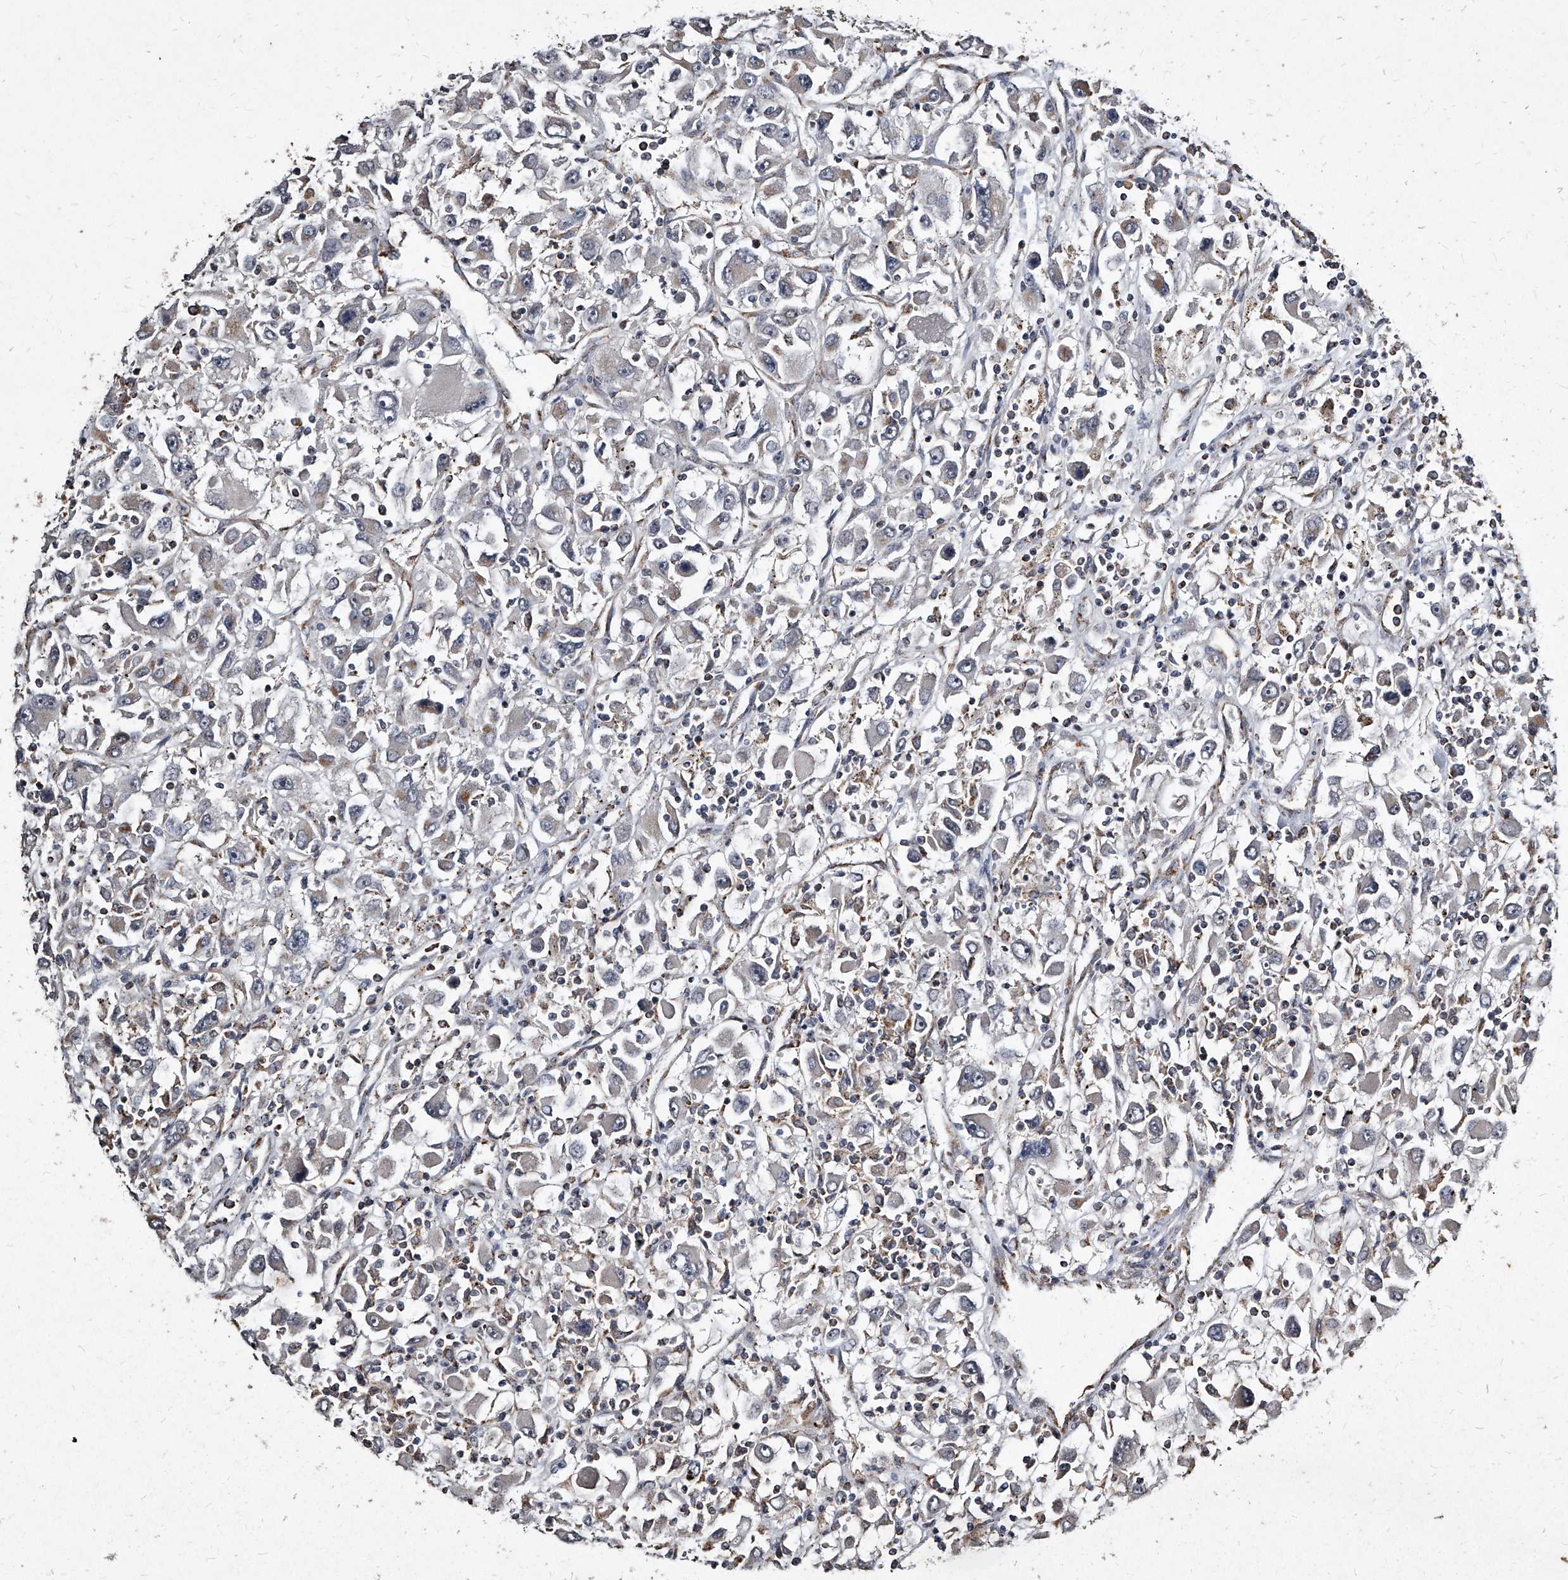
{"staining": {"intensity": "weak", "quantity": "<25%", "location": "cytoplasmic/membranous"}, "tissue": "renal cancer", "cell_type": "Tumor cells", "image_type": "cancer", "snomed": [{"axis": "morphology", "description": "Adenocarcinoma, NOS"}, {"axis": "topography", "description": "Kidney"}], "caption": "IHC of human renal adenocarcinoma exhibits no expression in tumor cells.", "gene": "GPR183", "patient": {"sex": "female", "age": 52}}